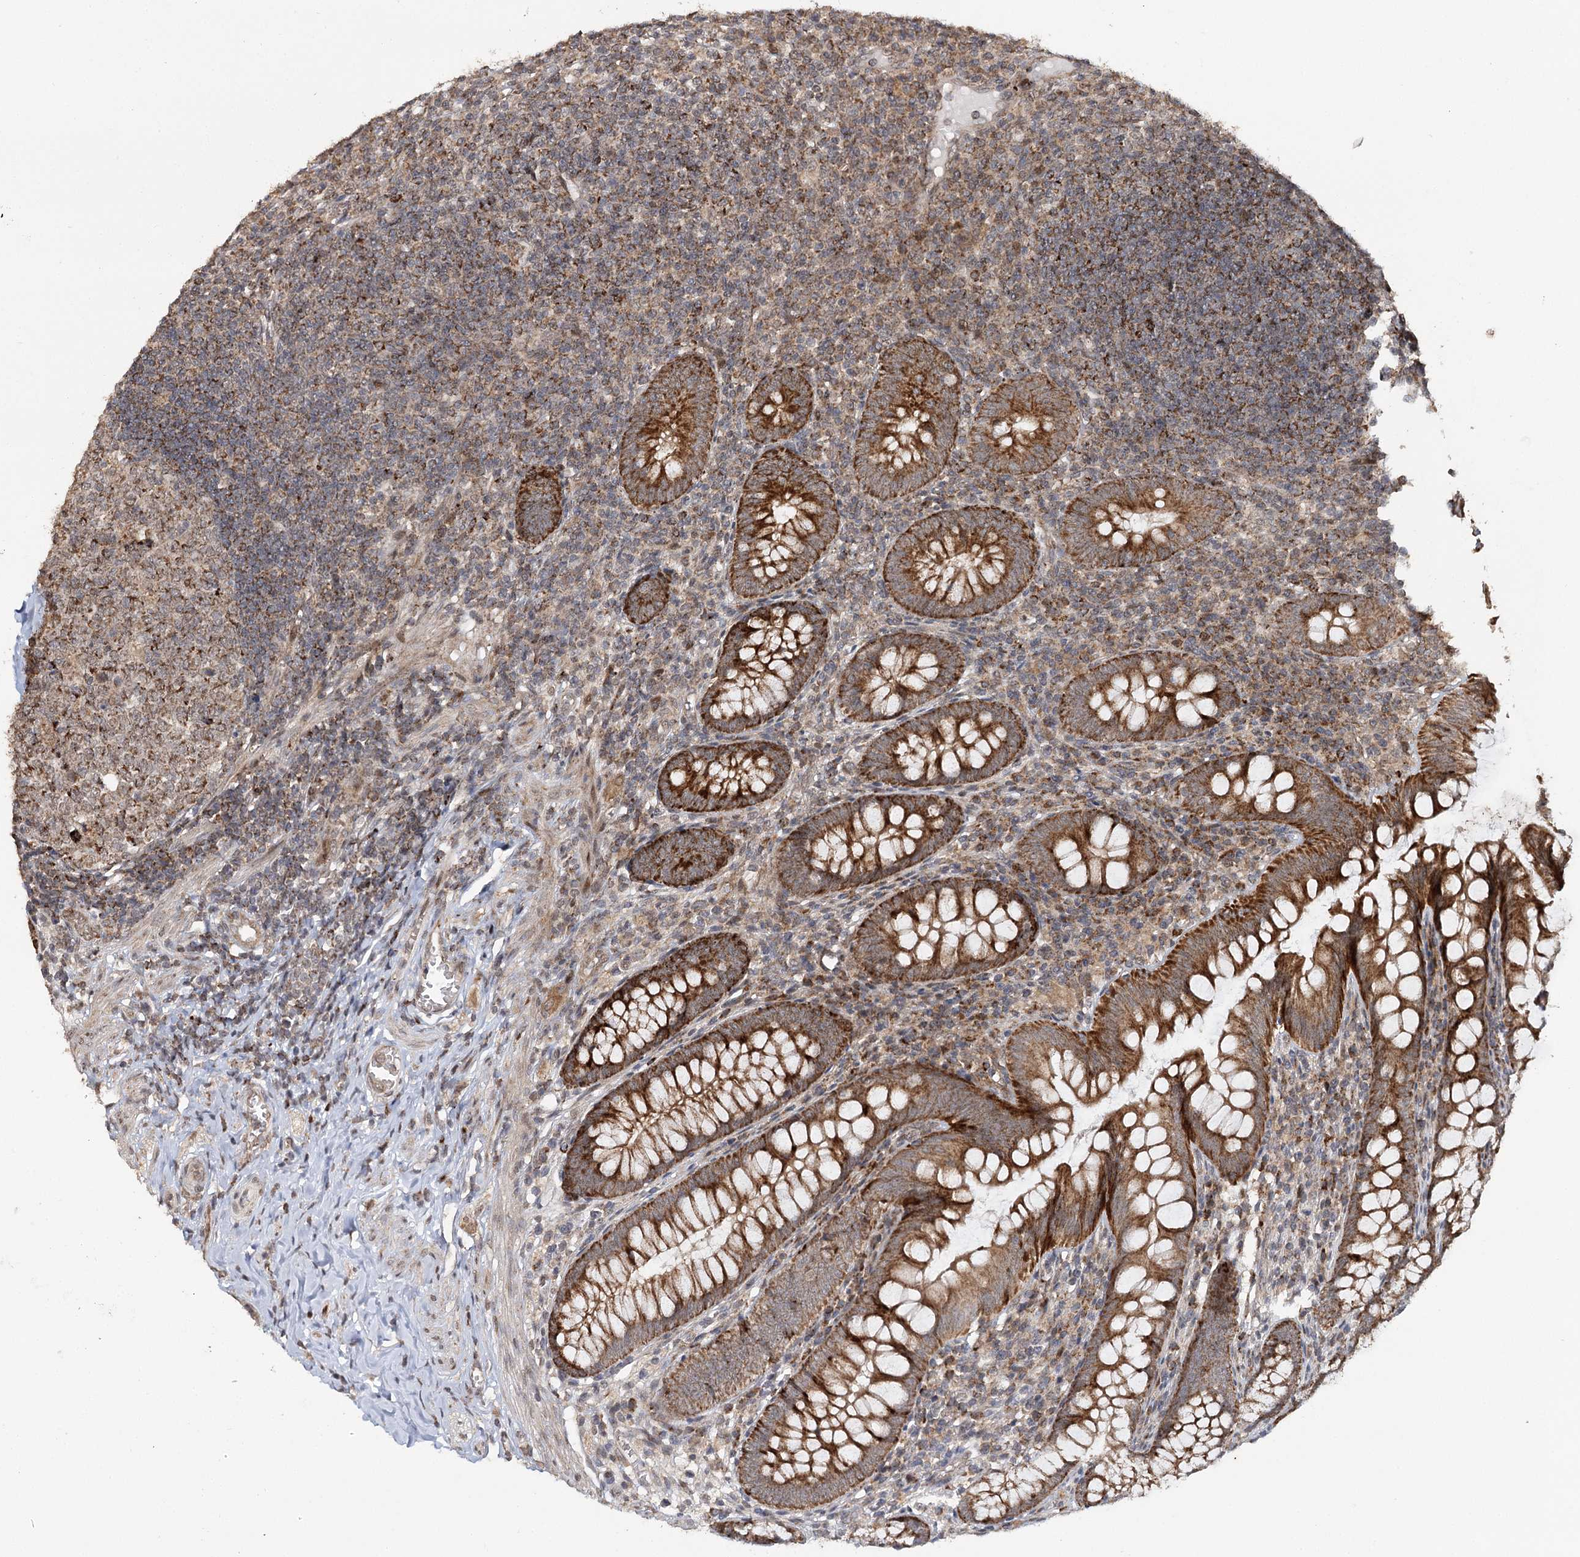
{"staining": {"intensity": "strong", "quantity": ">75%", "location": "cytoplasmic/membranous"}, "tissue": "appendix", "cell_type": "Glandular cells", "image_type": "normal", "snomed": [{"axis": "morphology", "description": "Normal tissue, NOS"}, {"axis": "topography", "description": "Appendix"}], "caption": "Immunohistochemistry (IHC) of benign human appendix shows high levels of strong cytoplasmic/membranous positivity in about >75% of glandular cells.", "gene": "ZNRF3", "patient": {"sex": "male", "age": 14}}